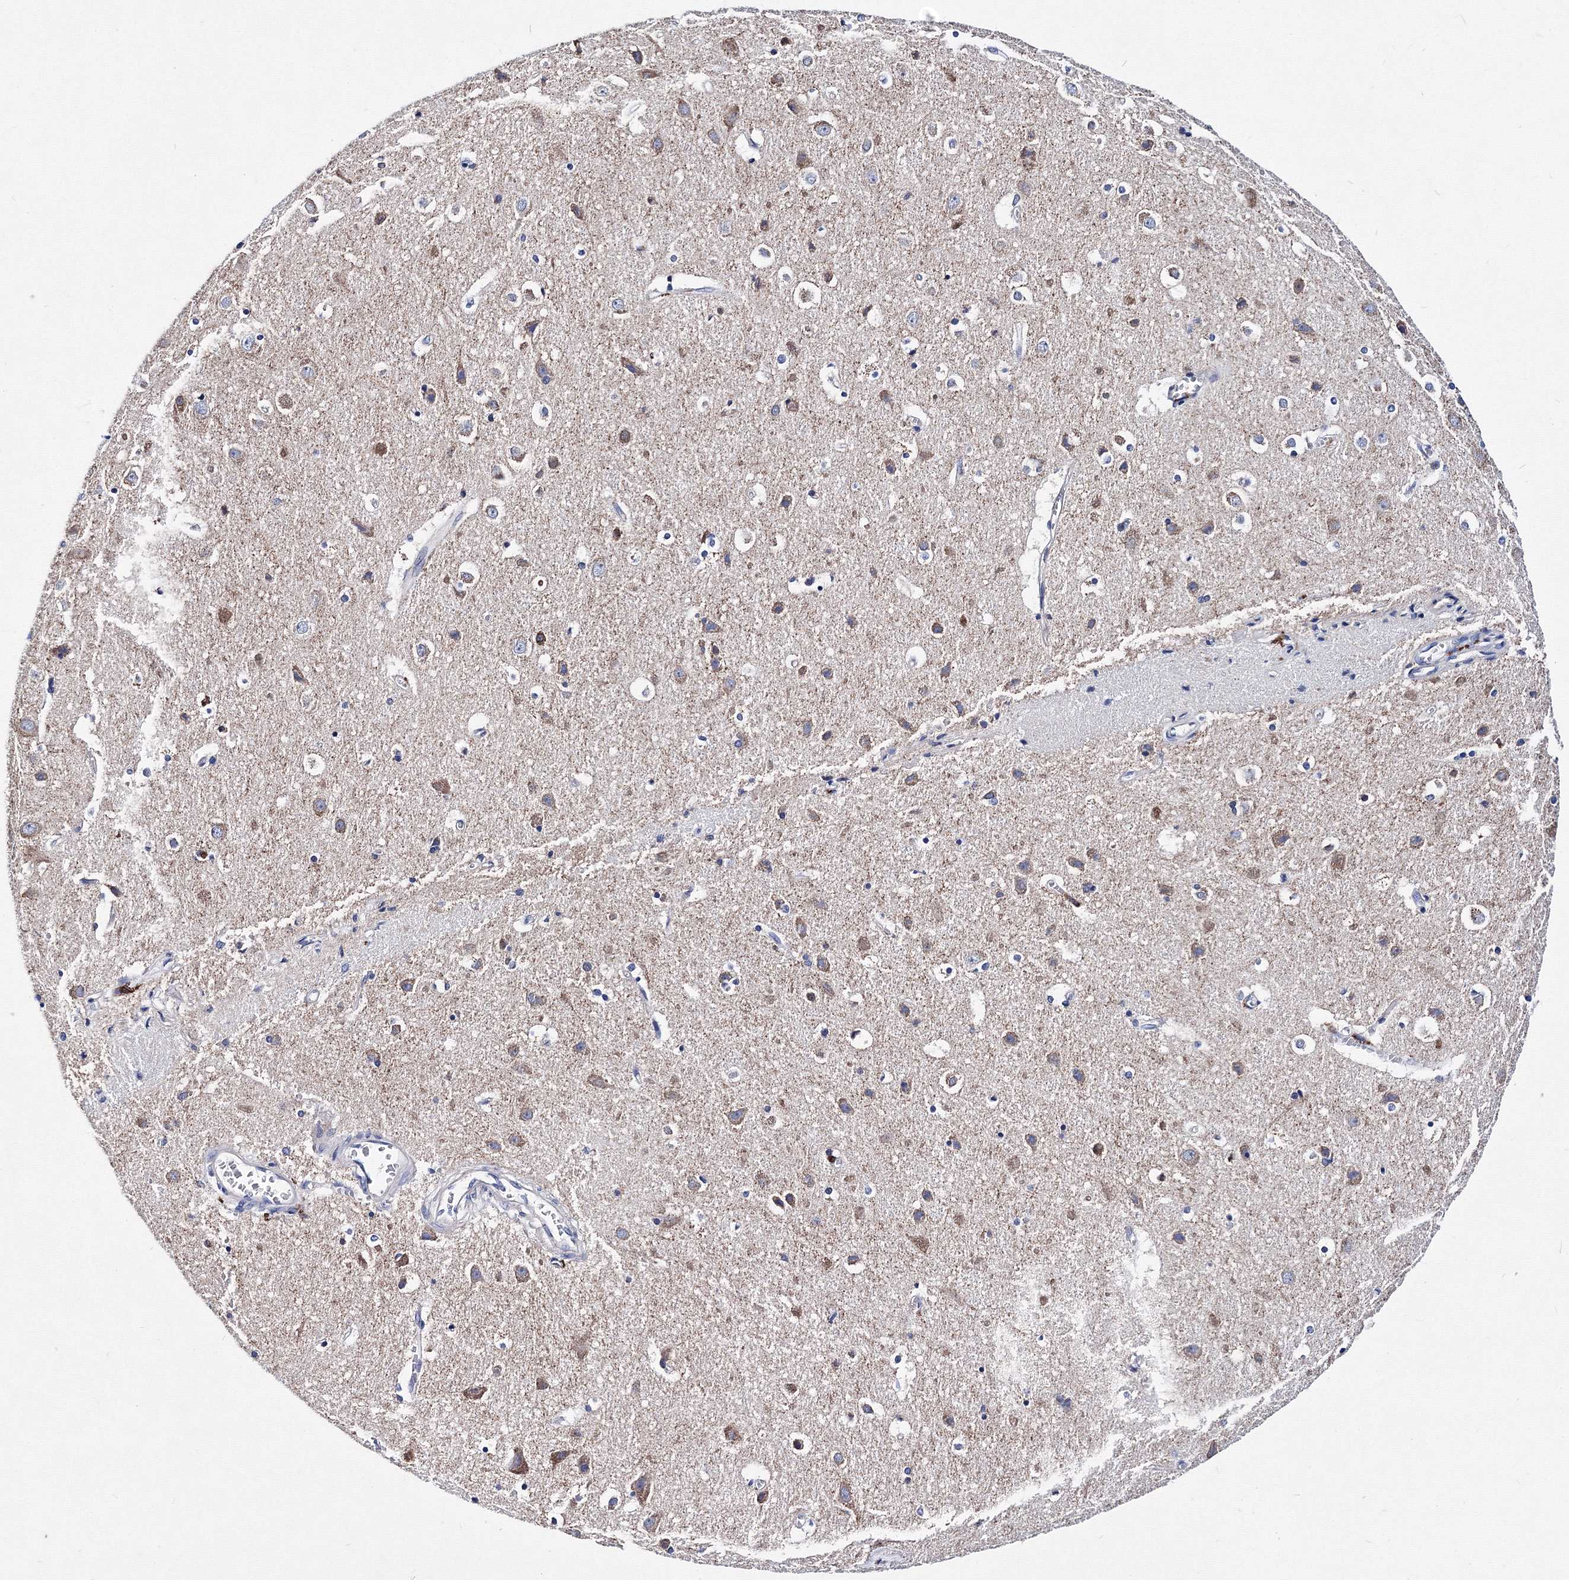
{"staining": {"intensity": "negative", "quantity": "none", "location": "none"}, "tissue": "cerebral cortex", "cell_type": "Endothelial cells", "image_type": "normal", "snomed": [{"axis": "morphology", "description": "Normal tissue, NOS"}, {"axis": "topography", "description": "Cerebral cortex"}], "caption": "DAB immunohistochemical staining of unremarkable cerebral cortex exhibits no significant expression in endothelial cells.", "gene": "TRPM2", "patient": {"sex": "male", "age": 54}}